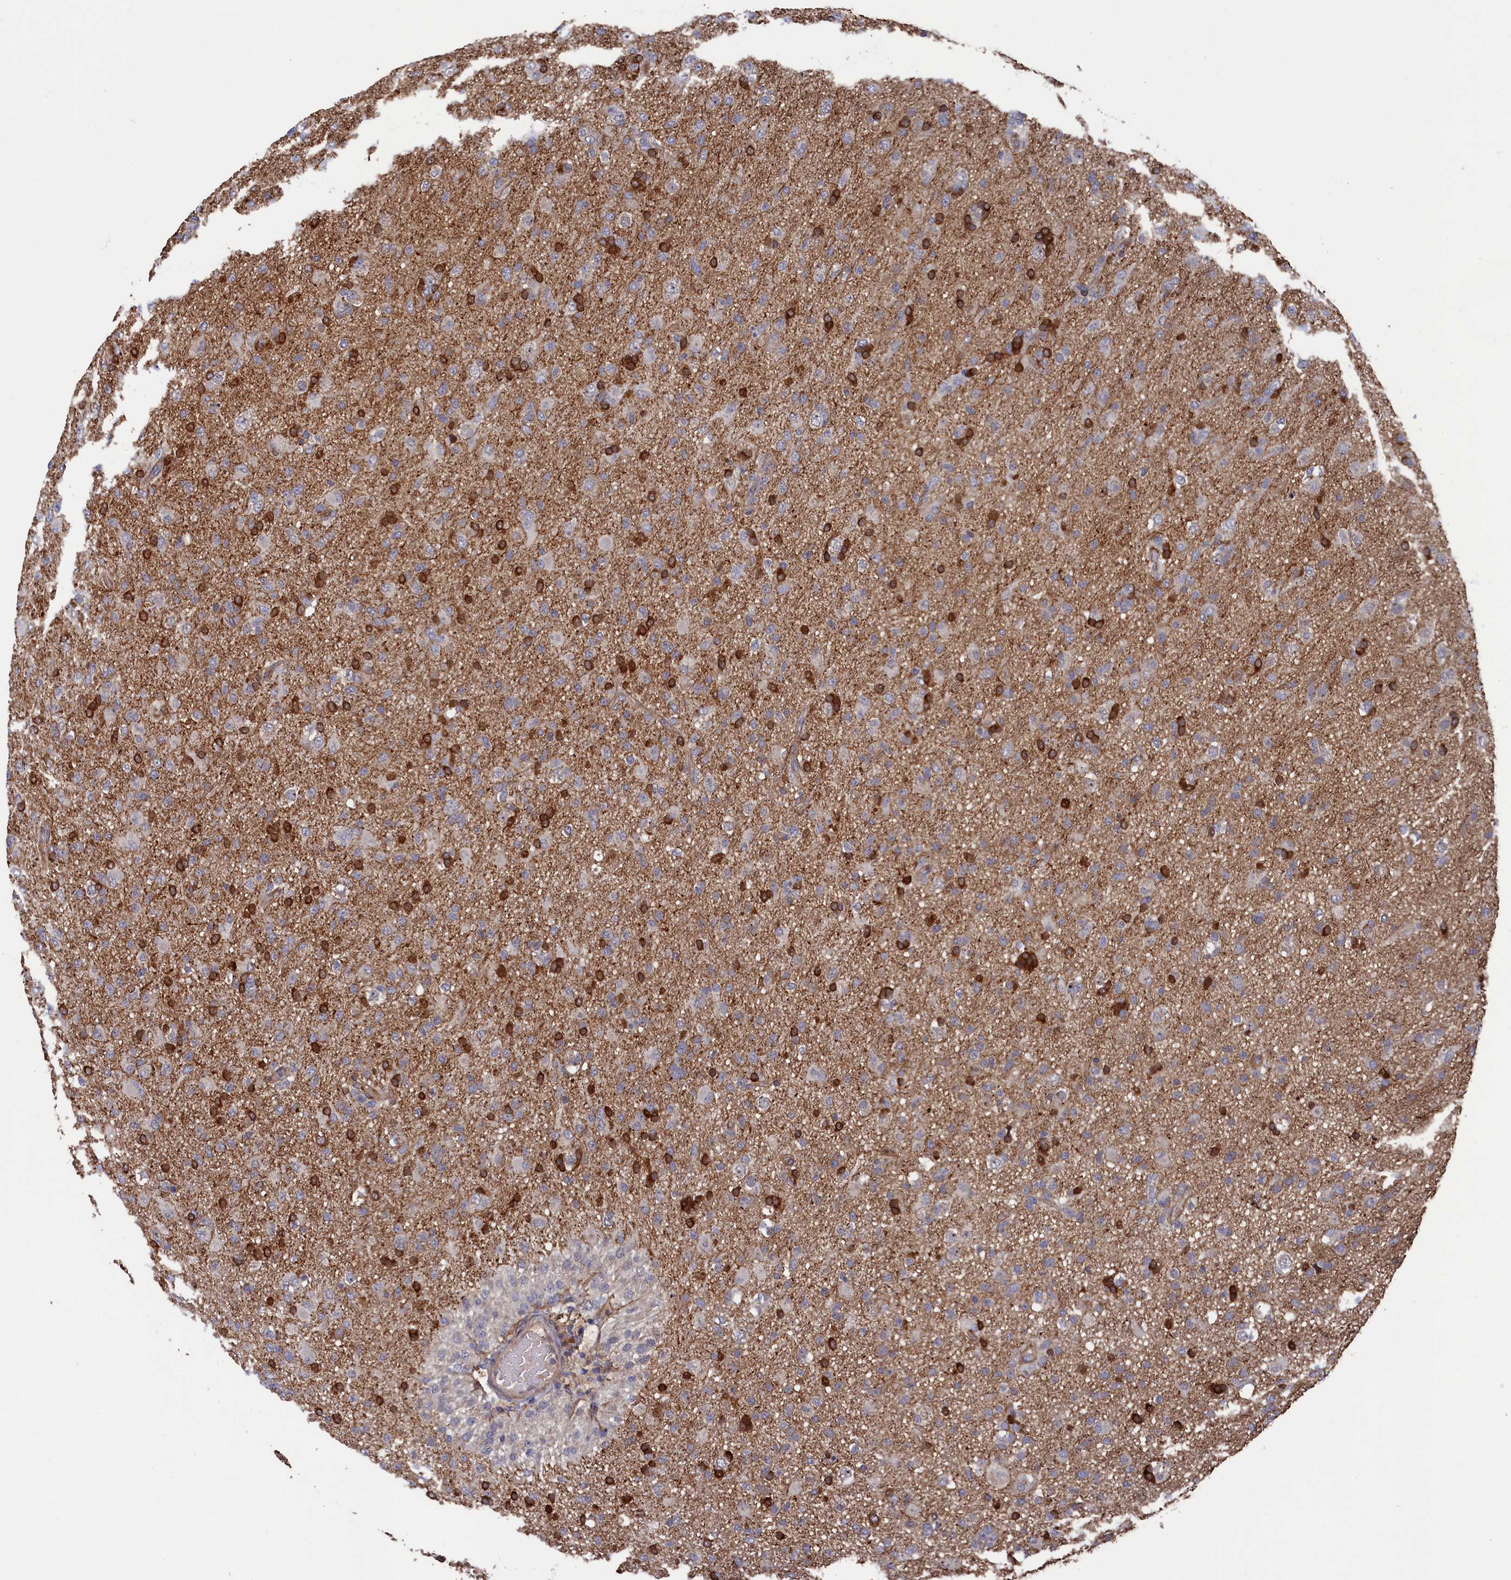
{"staining": {"intensity": "negative", "quantity": "none", "location": "none"}, "tissue": "glioma", "cell_type": "Tumor cells", "image_type": "cancer", "snomed": [{"axis": "morphology", "description": "Glioma, malignant, Low grade"}, {"axis": "topography", "description": "Brain"}], "caption": "This is an immunohistochemistry (IHC) photomicrograph of malignant glioma (low-grade). There is no staining in tumor cells.", "gene": "ZNF891", "patient": {"sex": "male", "age": 65}}